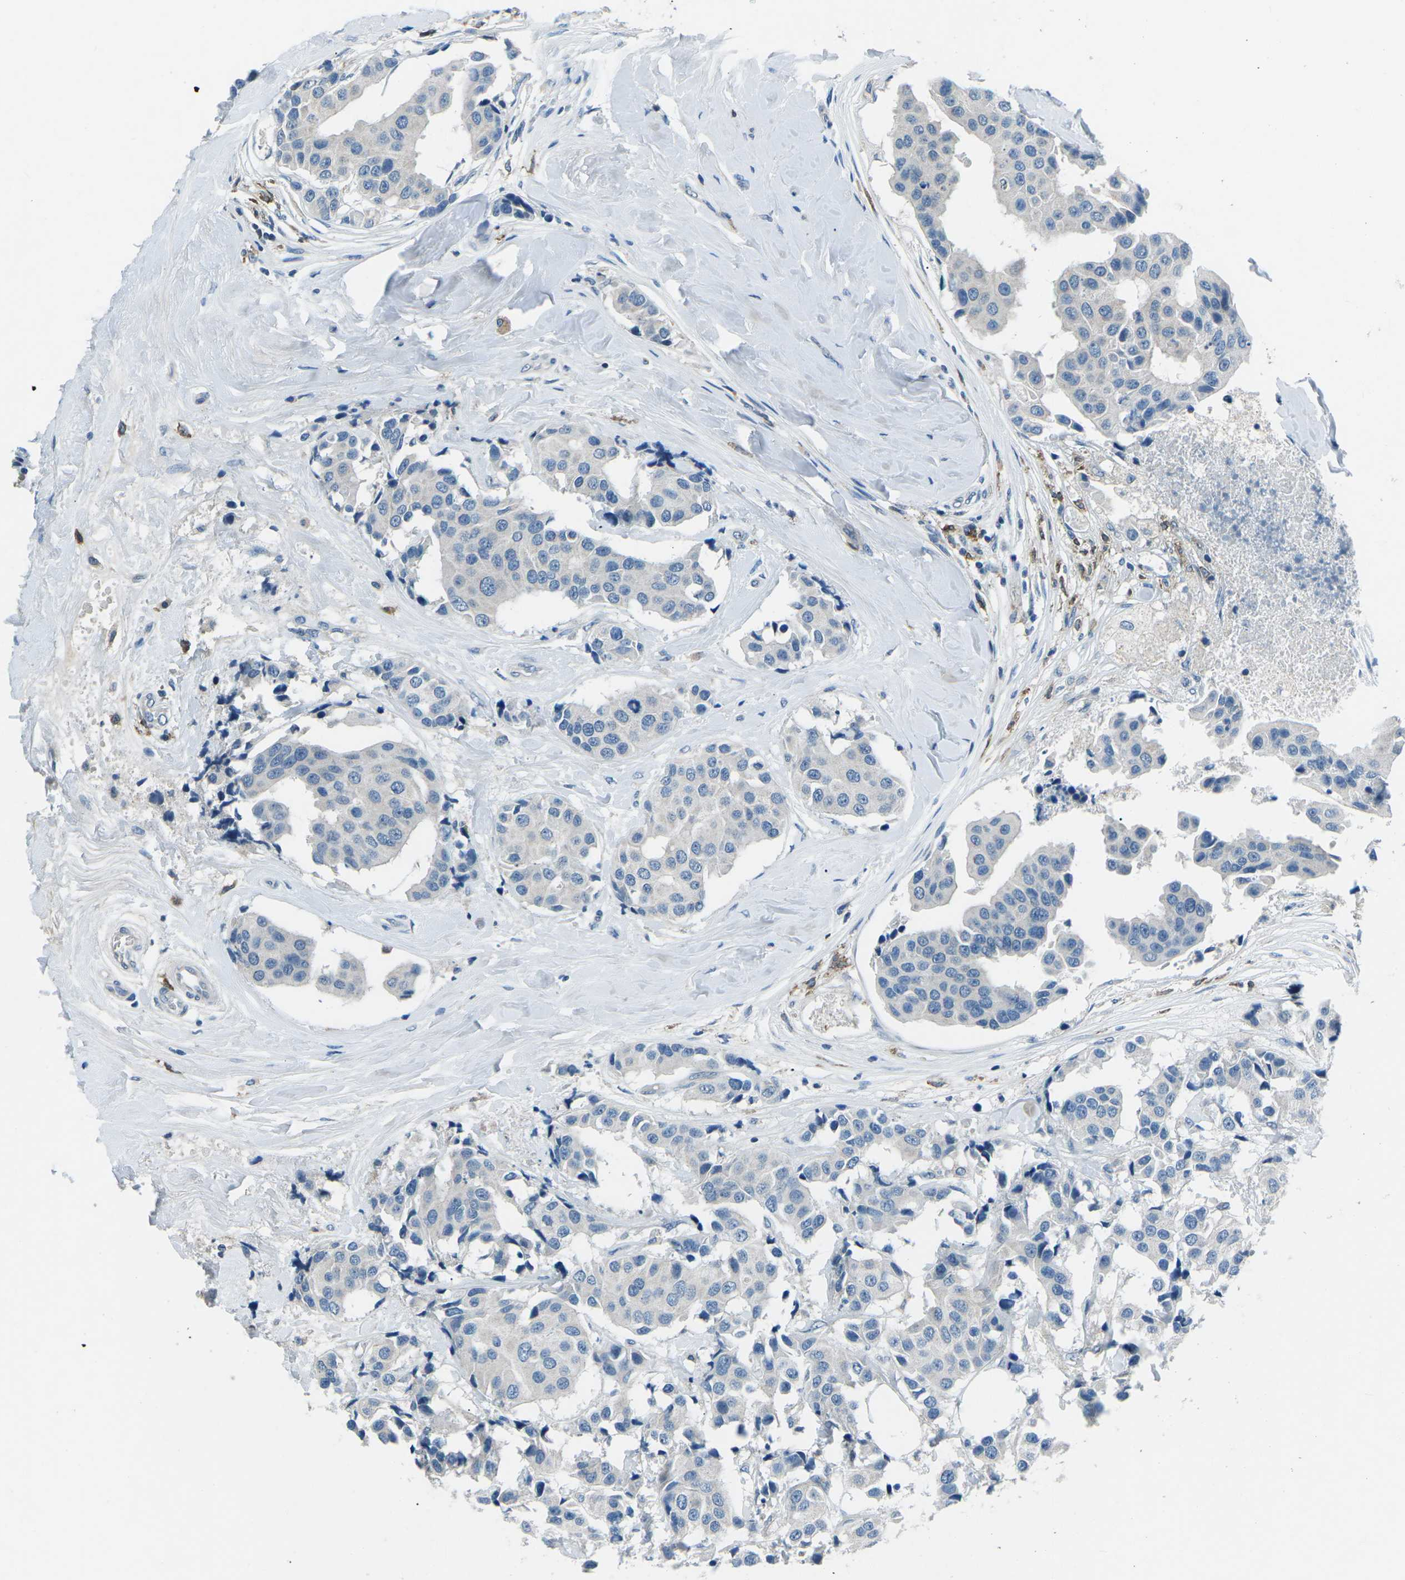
{"staining": {"intensity": "negative", "quantity": "none", "location": "none"}, "tissue": "breast cancer", "cell_type": "Tumor cells", "image_type": "cancer", "snomed": [{"axis": "morphology", "description": "Normal tissue, NOS"}, {"axis": "morphology", "description": "Duct carcinoma"}, {"axis": "topography", "description": "Breast"}], "caption": "An IHC histopathology image of breast cancer is shown. There is no staining in tumor cells of breast cancer.", "gene": "CD1D", "patient": {"sex": "female", "age": 39}}